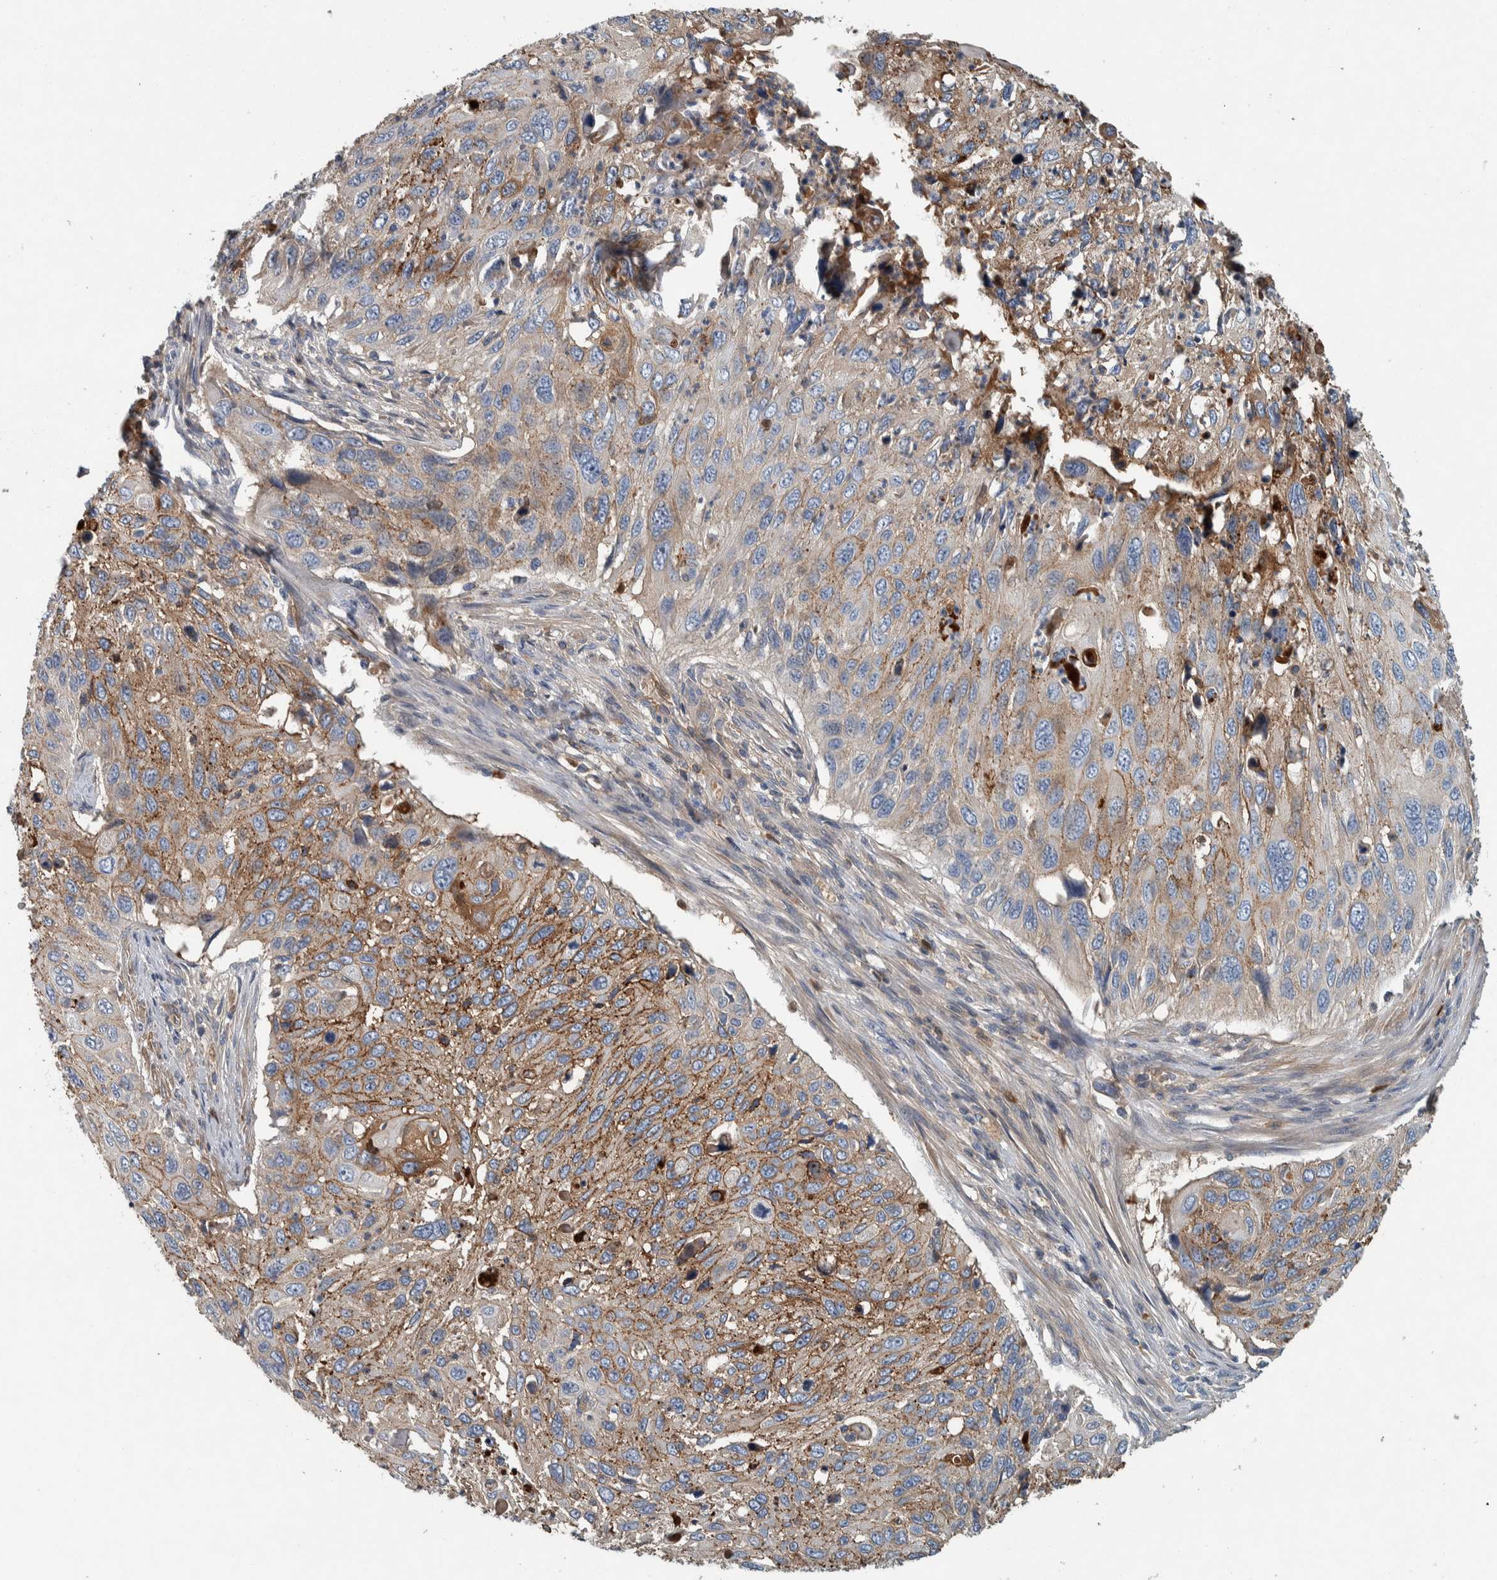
{"staining": {"intensity": "moderate", "quantity": ">75%", "location": "cytoplasmic/membranous"}, "tissue": "cervical cancer", "cell_type": "Tumor cells", "image_type": "cancer", "snomed": [{"axis": "morphology", "description": "Squamous cell carcinoma, NOS"}, {"axis": "topography", "description": "Cervix"}], "caption": "Immunohistochemistry (IHC) (DAB) staining of cervical cancer shows moderate cytoplasmic/membranous protein staining in about >75% of tumor cells.", "gene": "SERPINC1", "patient": {"sex": "female", "age": 70}}